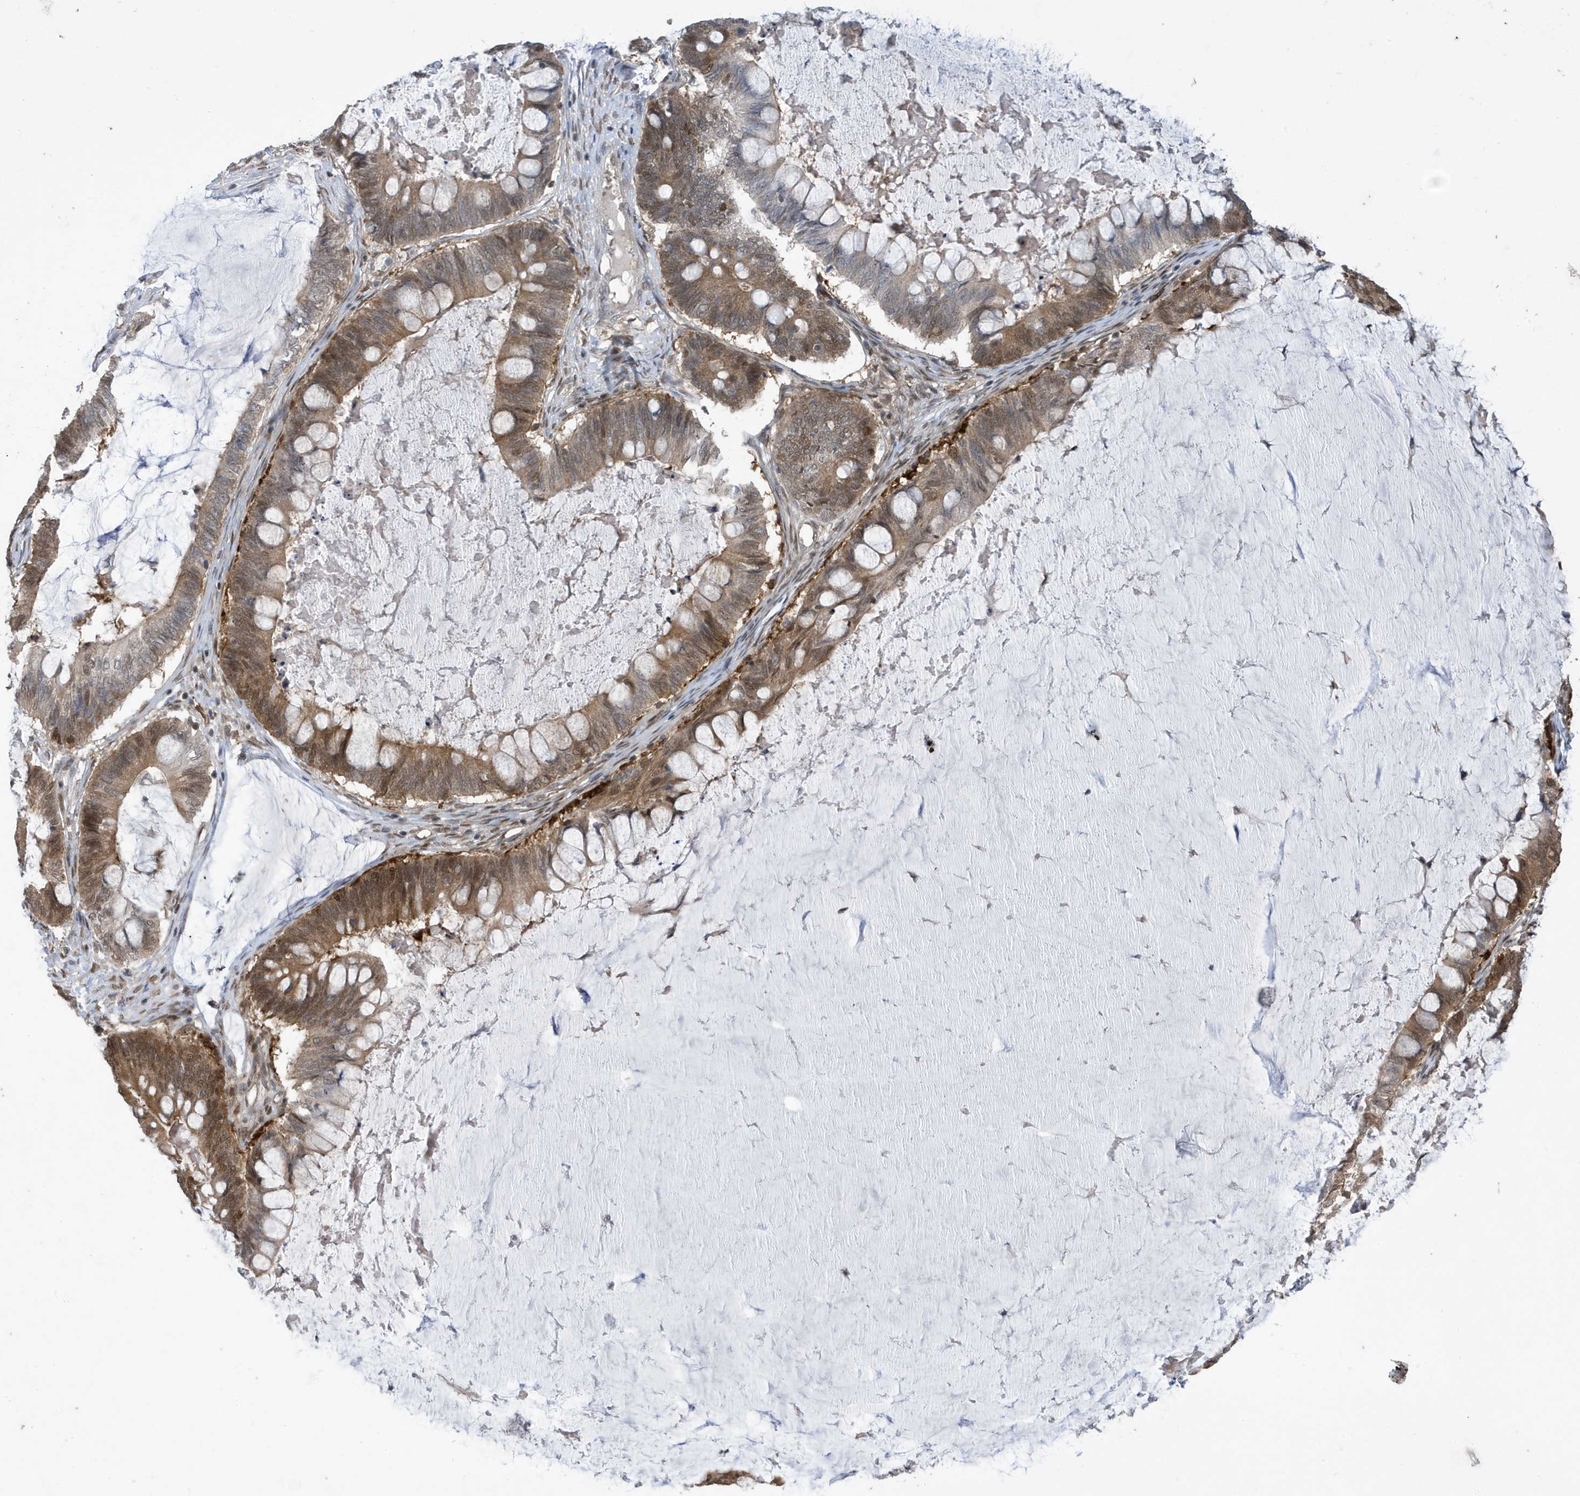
{"staining": {"intensity": "moderate", "quantity": "25%-75%", "location": "cytoplasmic/membranous,nuclear"}, "tissue": "ovarian cancer", "cell_type": "Tumor cells", "image_type": "cancer", "snomed": [{"axis": "morphology", "description": "Cystadenocarcinoma, mucinous, NOS"}, {"axis": "topography", "description": "Ovary"}], "caption": "The immunohistochemical stain labels moderate cytoplasmic/membranous and nuclear staining in tumor cells of ovarian cancer tissue. (DAB (3,3'-diaminobenzidine) IHC with brightfield microscopy, high magnification).", "gene": "UBQLN1", "patient": {"sex": "female", "age": 61}}